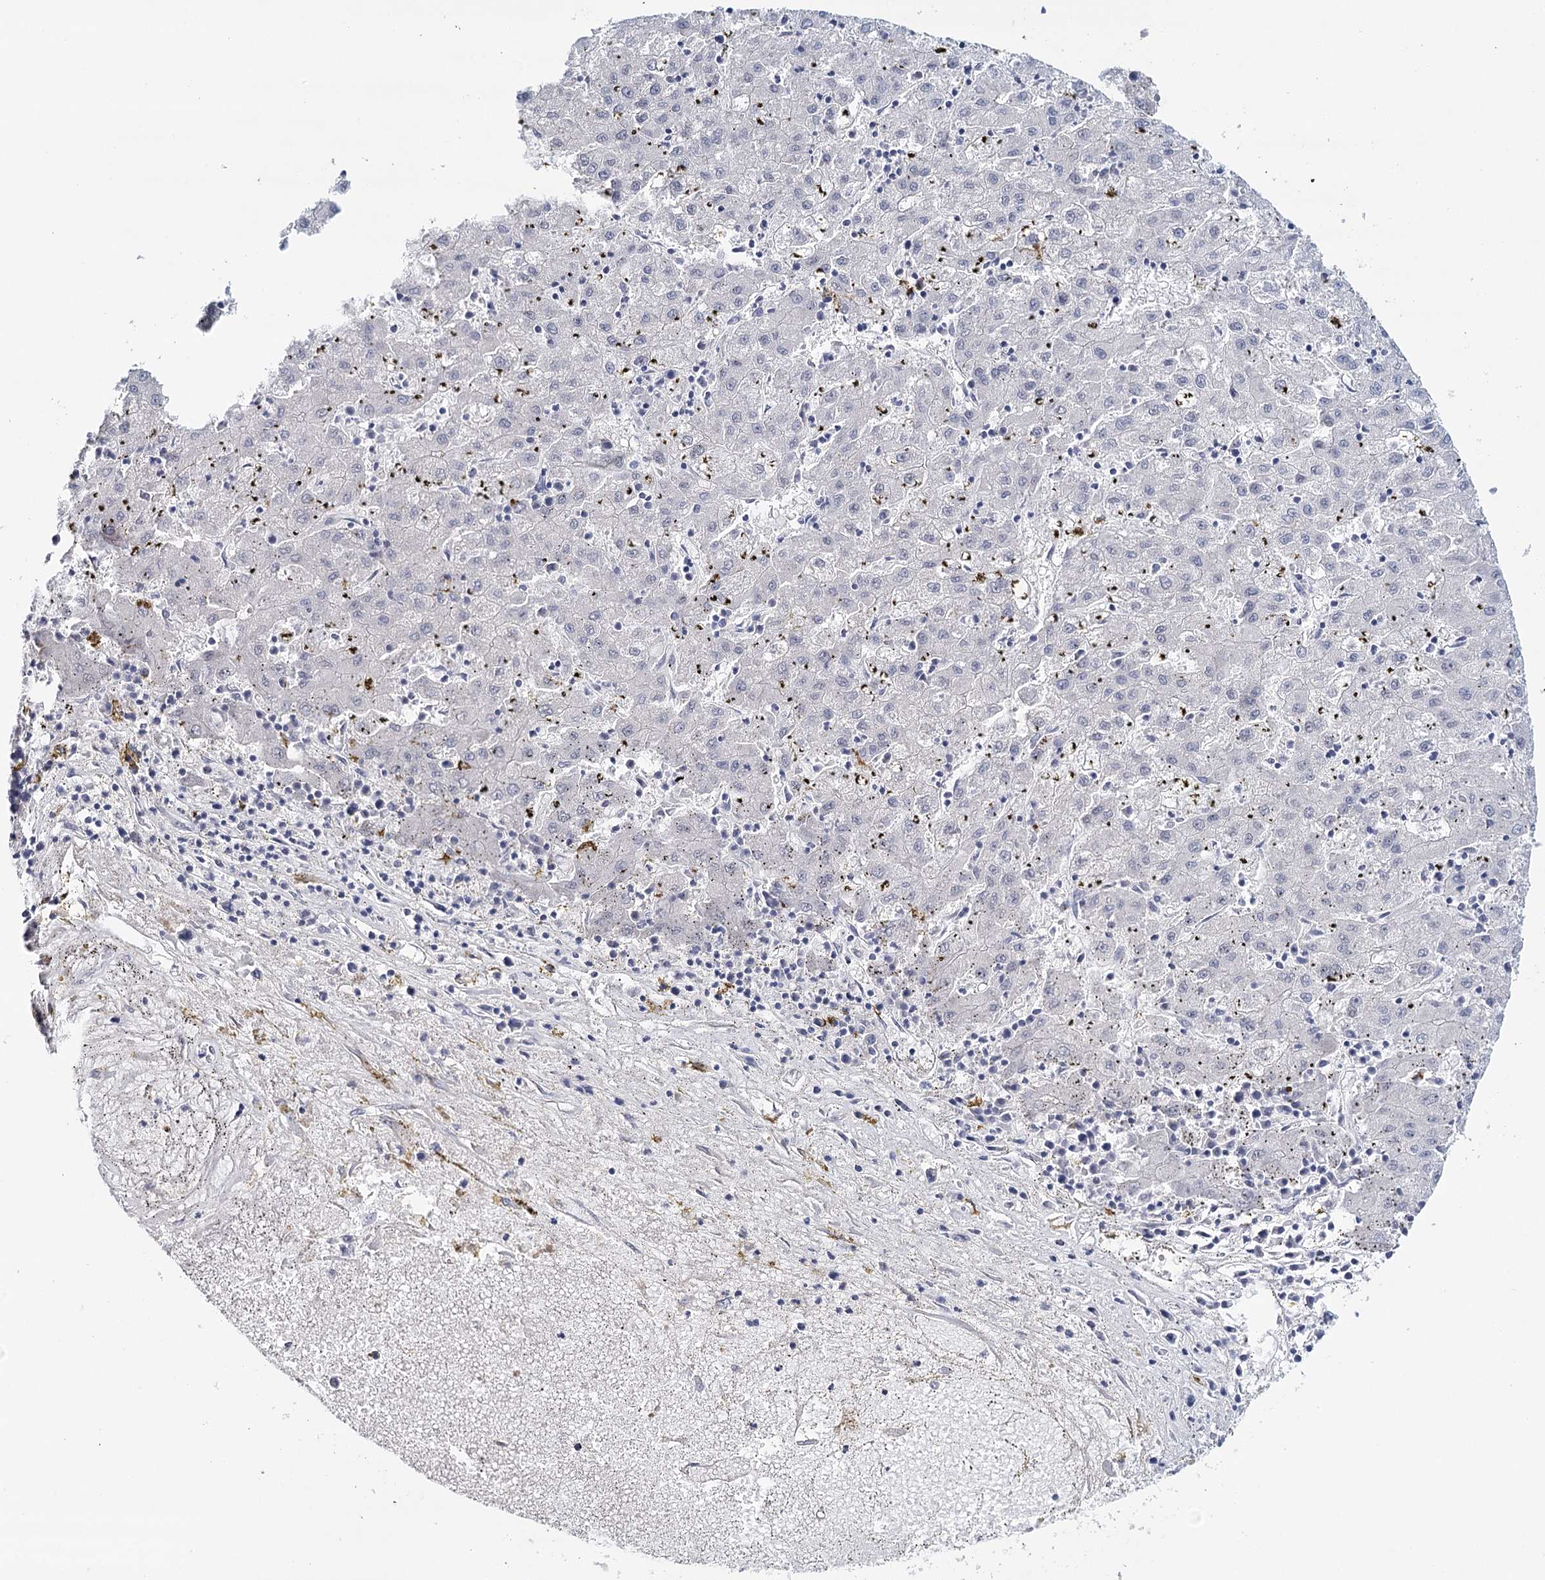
{"staining": {"intensity": "negative", "quantity": "none", "location": "none"}, "tissue": "liver cancer", "cell_type": "Tumor cells", "image_type": "cancer", "snomed": [{"axis": "morphology", "description": "Carcinoma, Hepatocellular, NOS"}, {"axis": "topography", "description": "Liver"}], "caption": "This is an IHC micrograph of liver cancer (hepatocellular carcinoma). There is no expression in tumor cells.", "gene": "HSPA4L", "patient": {"sex": "male", "age": 72}}